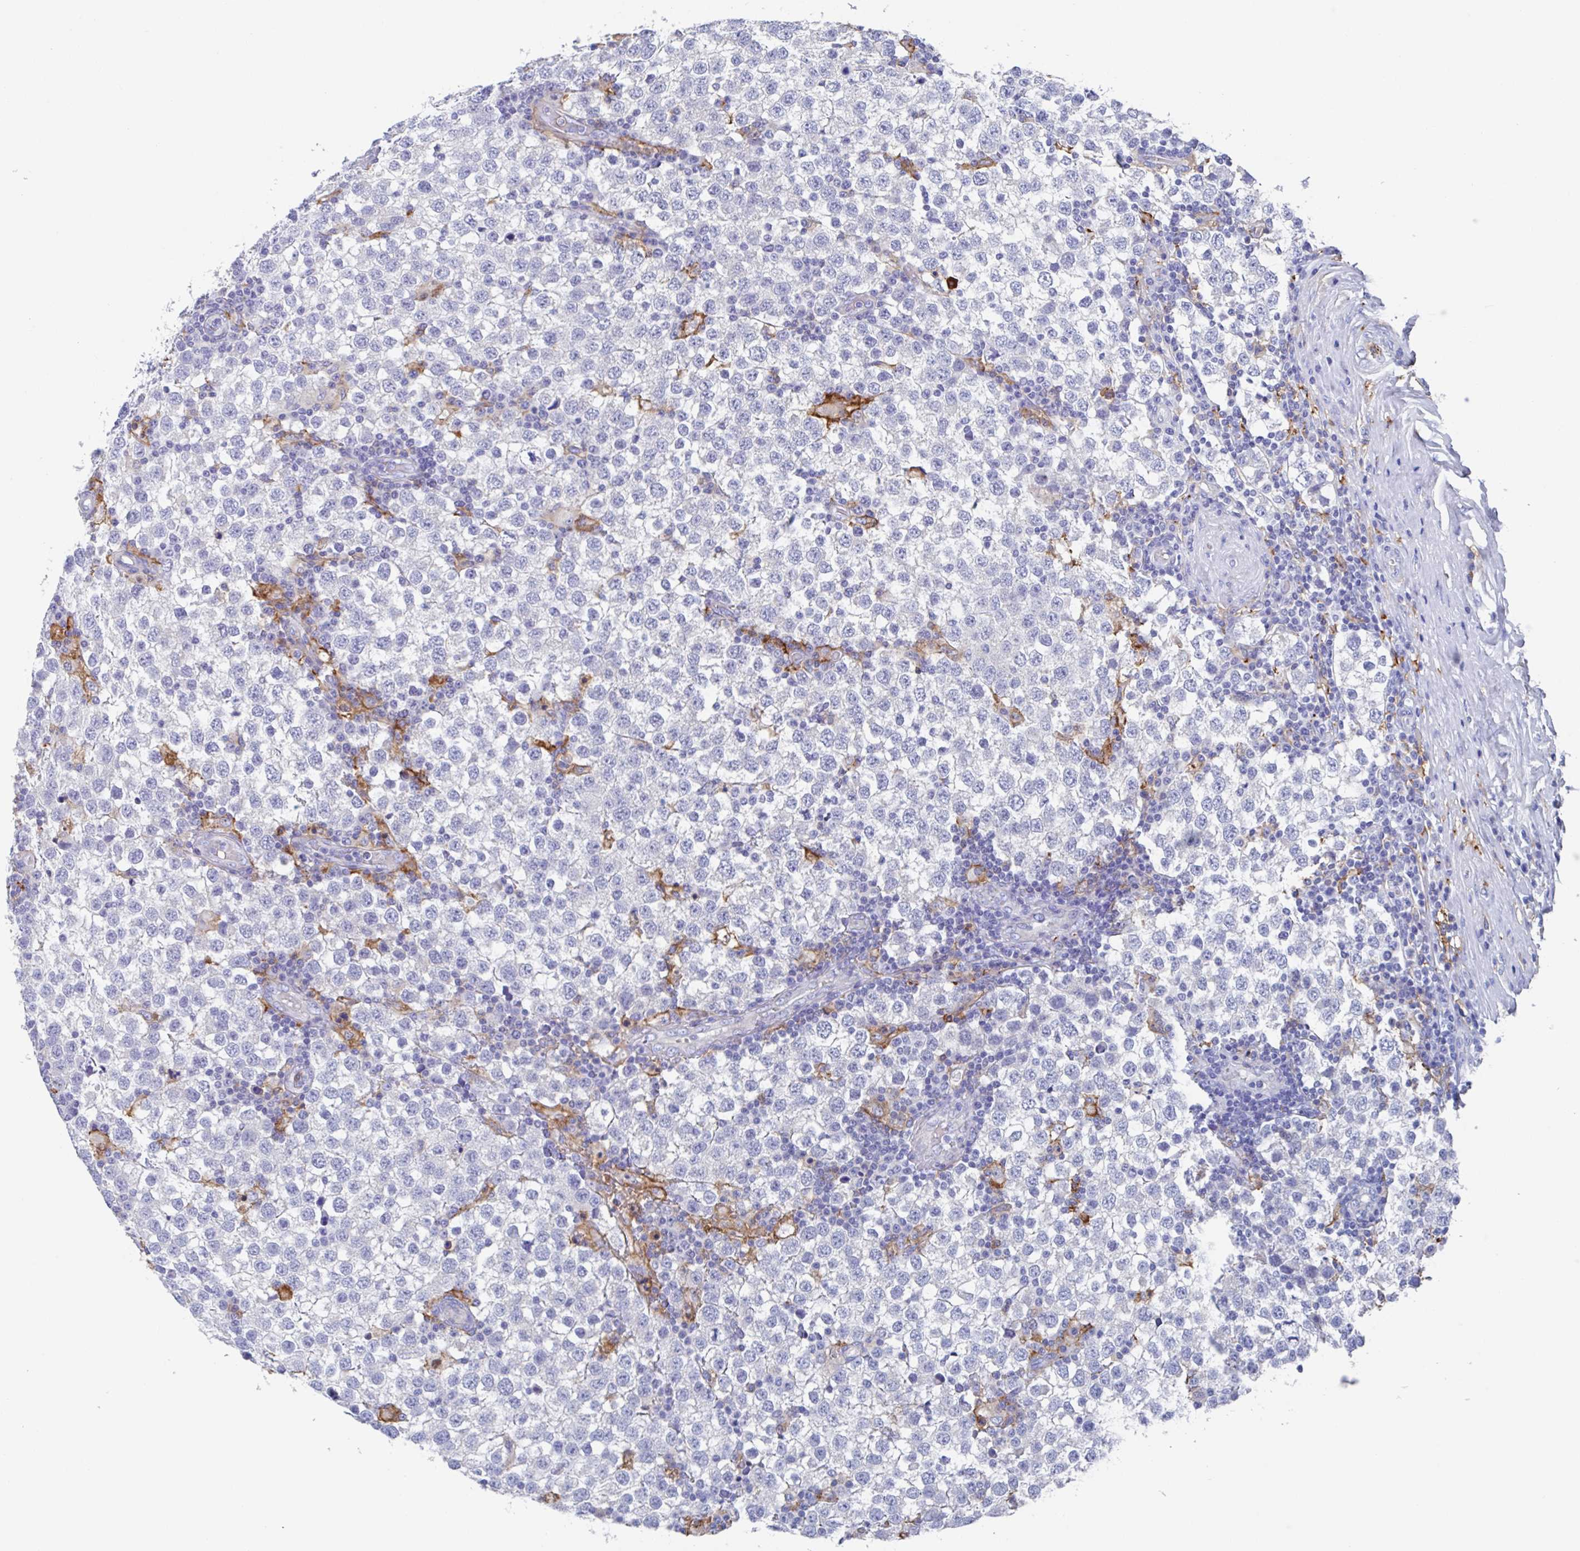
{"staining": {"intensity": "negative", "quantity": "none", "location": "none"}, "tissue": "testis cancer", "cell_type": "Tumor cells", "image_type": "cancer", "snomed": [{"axis": "morphology", "description": "Seminoma, NOS"}, {"axis": "topography", "description": "Testis"}], "caption": "The micrograph demonstrates no staining of tumor cells in testis cancer. (DAB immunohistochemistry (IHC) visualized using brightfield microscopy, high magnification).", "gene": "FCGR3A", "patient": {"sex": "male", "age": 34}}